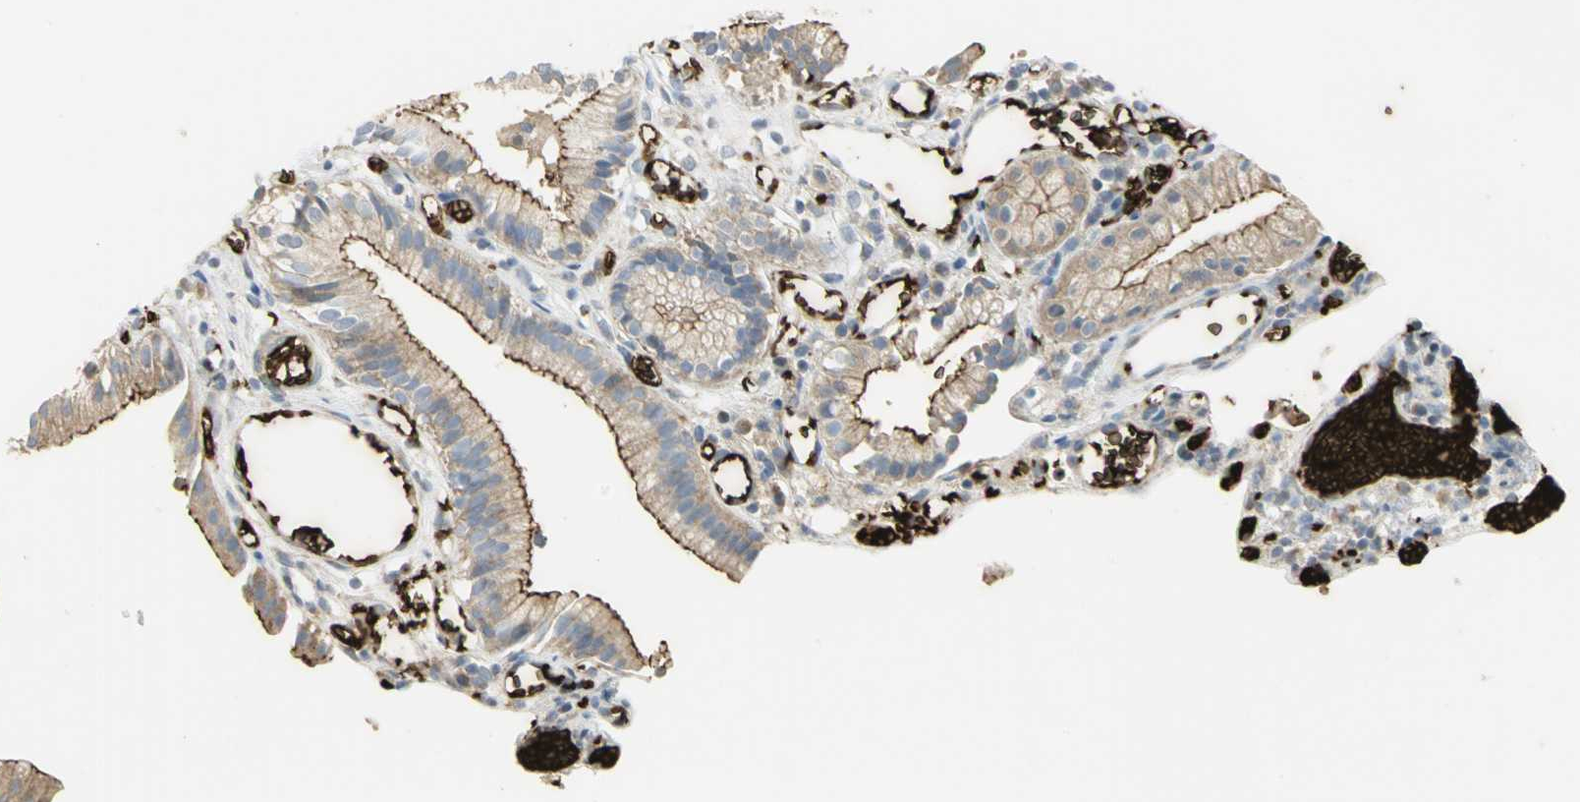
{"staining": {"intensity": "moderate", "quantity": ">75%", "location": "cytoplasmic/membranous"}, "tissue": "gallbladder", "cell_type": "Glandular cells", "image_type": "normal", "snomed": [{"axis": "morphology", "description": "Normal tissue, NOS"}, {"axis": "topography", "description": "Gallbladder"}], "caption": "About >75% of glandular cells in unremarkable human gallbladder show moderate cytoplasmic/membranous protein staining as visualized by brown immunohistochemical staining.", "gene": "ANK1", "patient": {"sex": "male", "age": 65}}